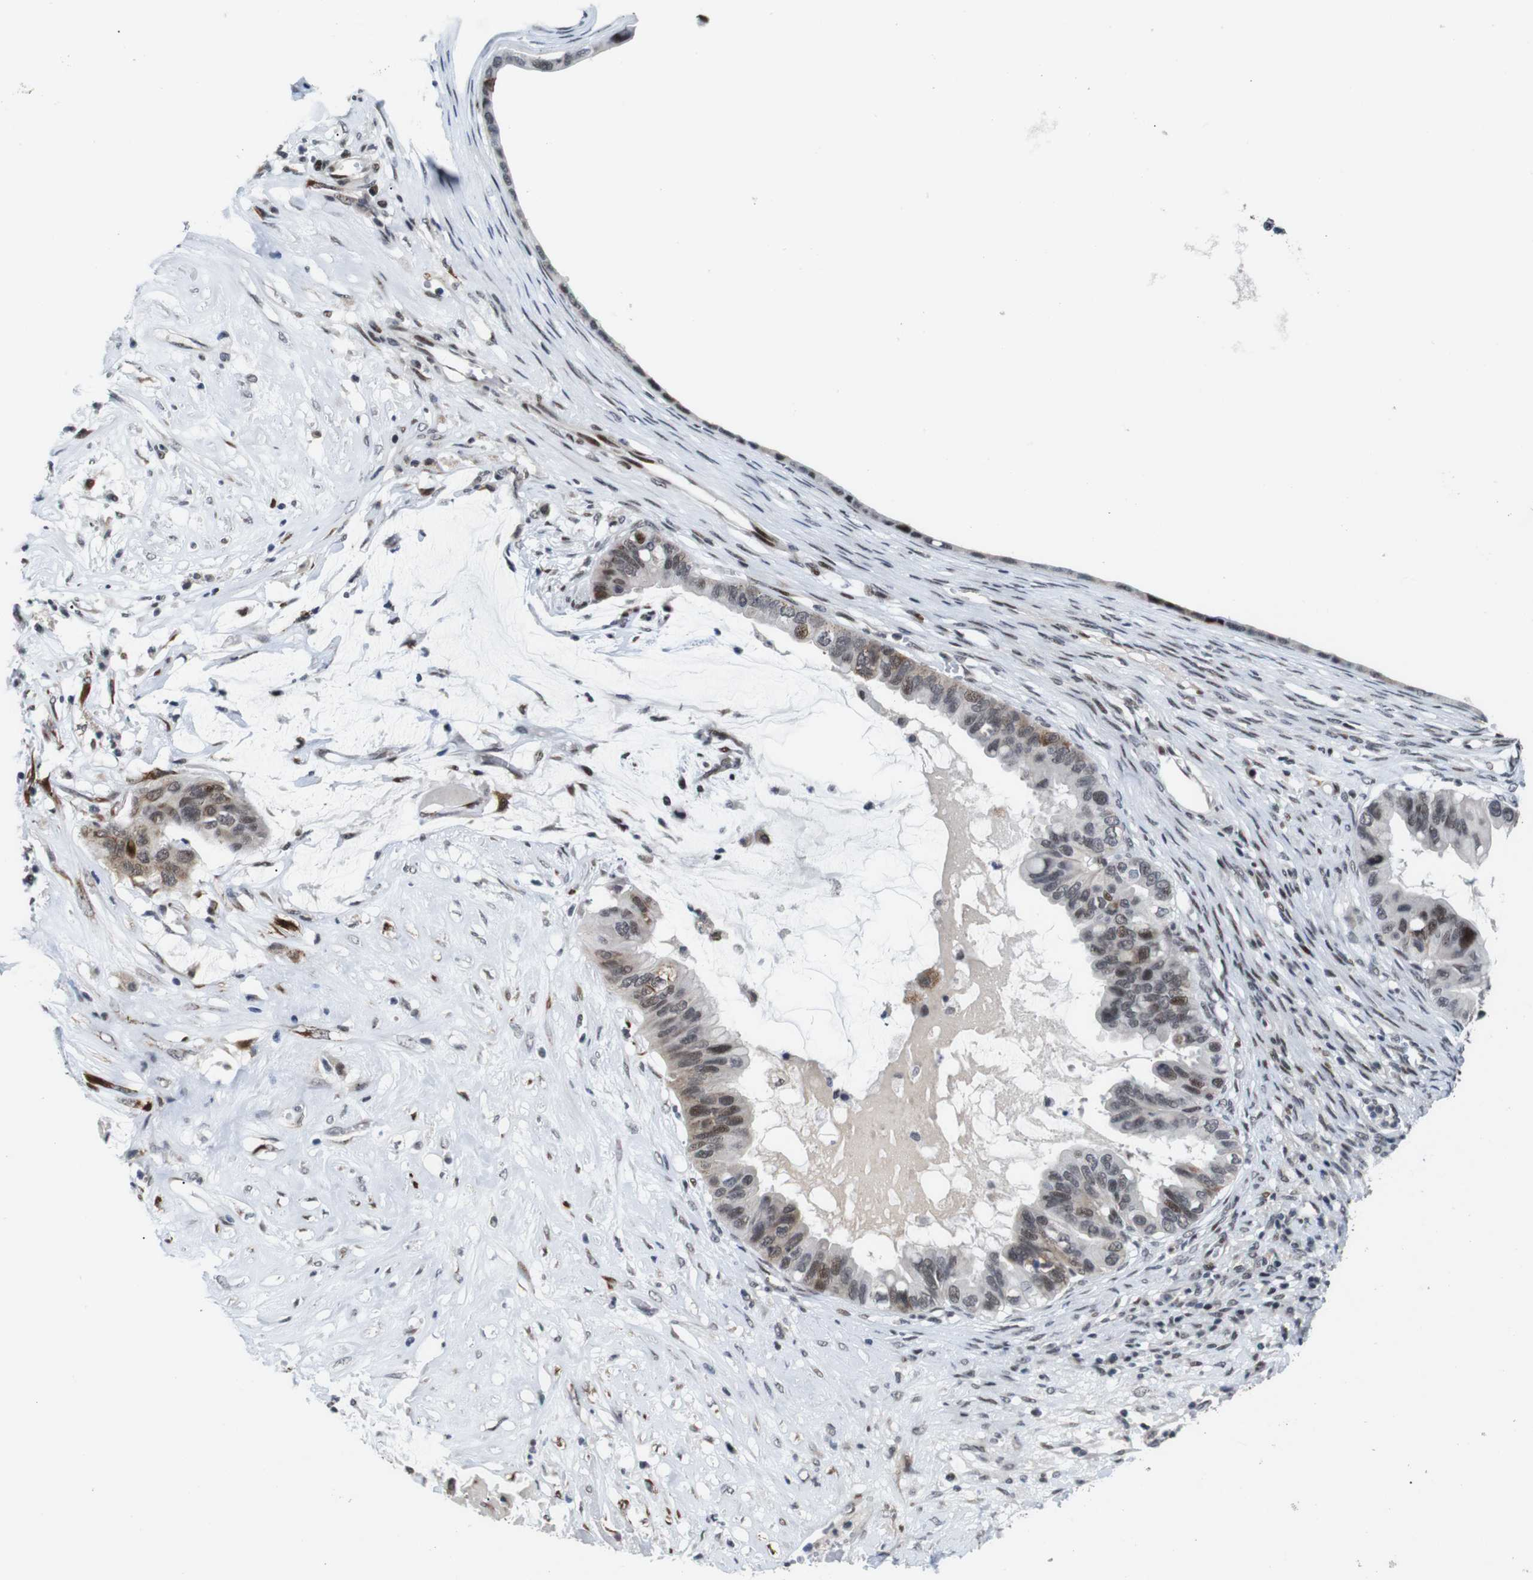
{"staining": {"intensity": "moderate", "quantity": "<25%", "location": "nuclear"}, "tissue": "ovarian cancer", "cell_type": "Tumor cells", "image_type": "cancer", "snomed": [{"axis": "morphology", "description": "Cystadenocarcinoma, mucinous, NOS"}, {"axis": "topography", "description": "Ovary"}], "caption": "A high-resolution histopathology image shows IHC staining of ovarian mucinous cystadenocarcinoma, which exhibits moderate nuclear positivity in approximately <25% of tumor cells.", "gene": "EIF4G1", "patient": {"sex": "female", "age": 80}}